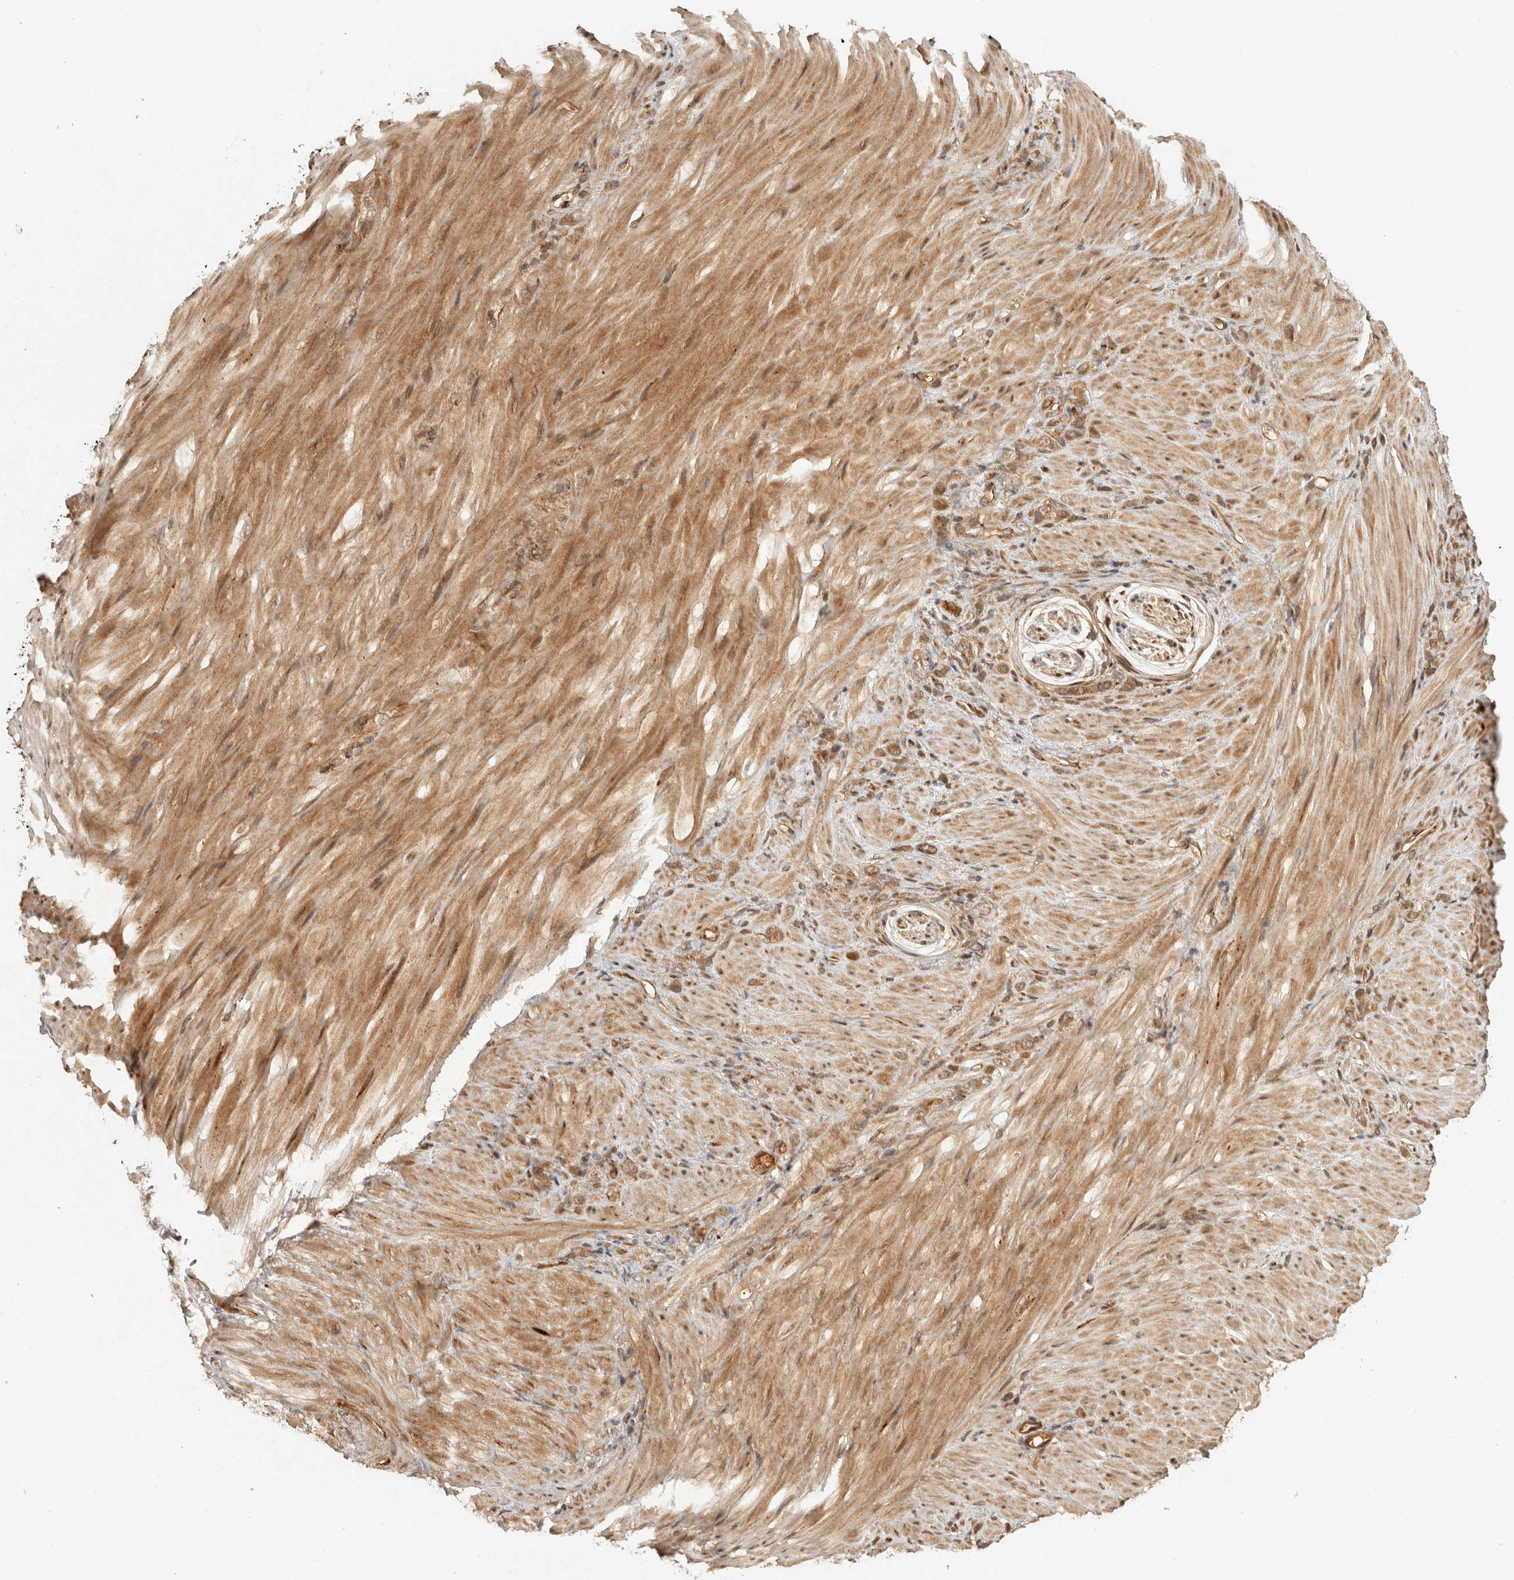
{"staining": {"intensity": "moderate", "quantity": ">75%", "location": "cytoplasmic/membranous"}, "tissue": "stomach cancer", "cell_type": "Tumor cells", "image_type": "cancer", "snomed": [{"axis": "morphology", "description": "Normal tissue, NOS"}, {"axis": "morphology", "description": "Adenocarcinoma, NOS"}, {"axis": "topography", "description": "Stomach"}], "caption": "Immunohistochemistry (IHC) of human adenocarcinoma (stomach) displays medium levels of moderate cytoplasmic/membranous staining in about >75% of tumor cells.", "gene": "CAMSAP2", "patient": {"sex": "male", "age": 82}}